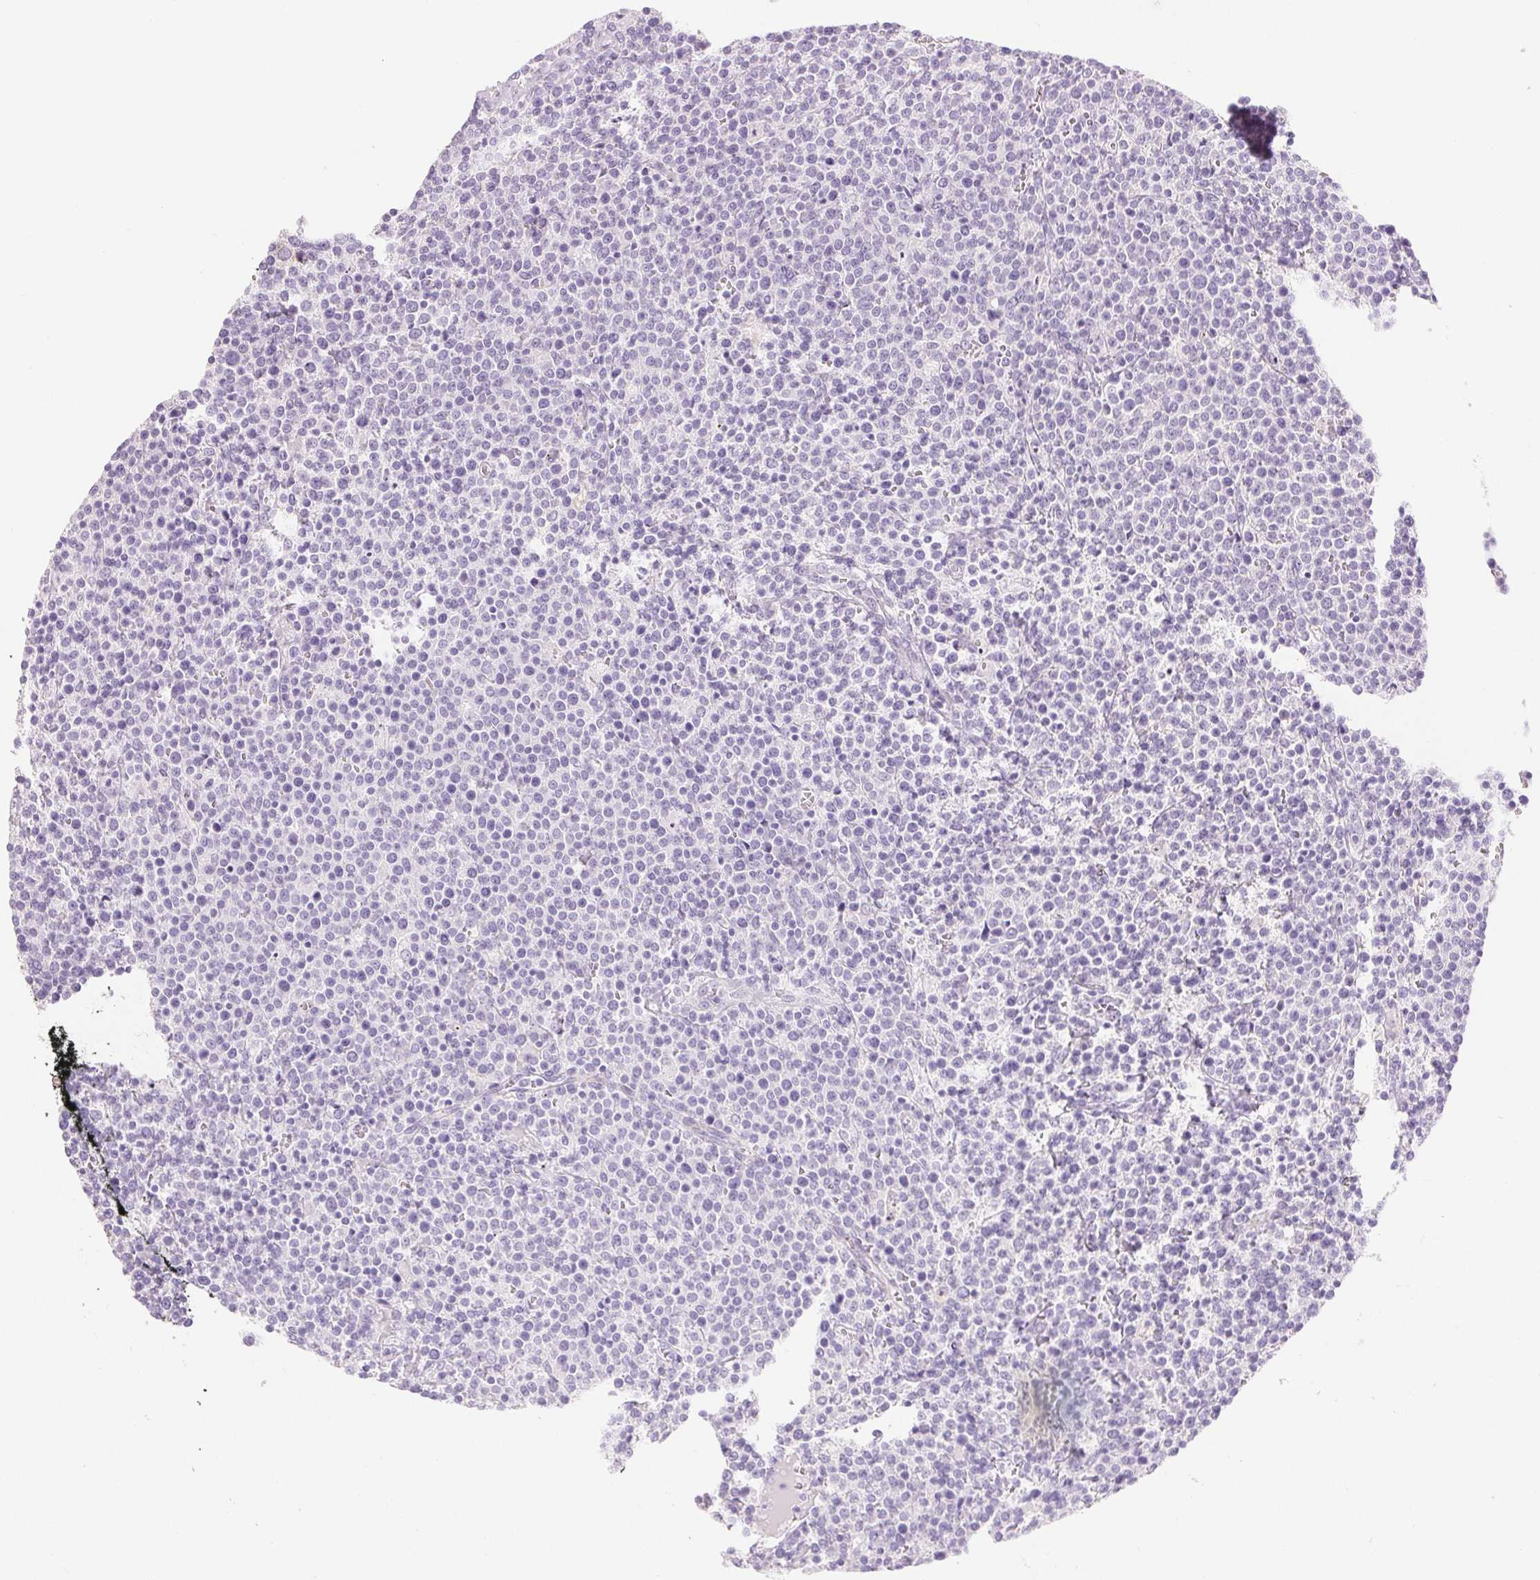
{"staining": {"intensity": "negative", "quantity": "none", "location": "none"}, "tissue": "lymphoma", "cell_type": "Tumor cells", "image_type": "cancer", "snomed": [{"axis": "morphology", "description": "Malignant lymphoma, non-Hodgkin's type, High grade"}, {"axis": "topography", "description": "Lymph node"}], "caption": "A micrograph of high-grade malignant lymphoma, non-Hodgkin's type stained for a protein reveals no brown staining in tumor cells.", "gene": "KCNE2", "patient": {"sex": "male", "age": 61}}